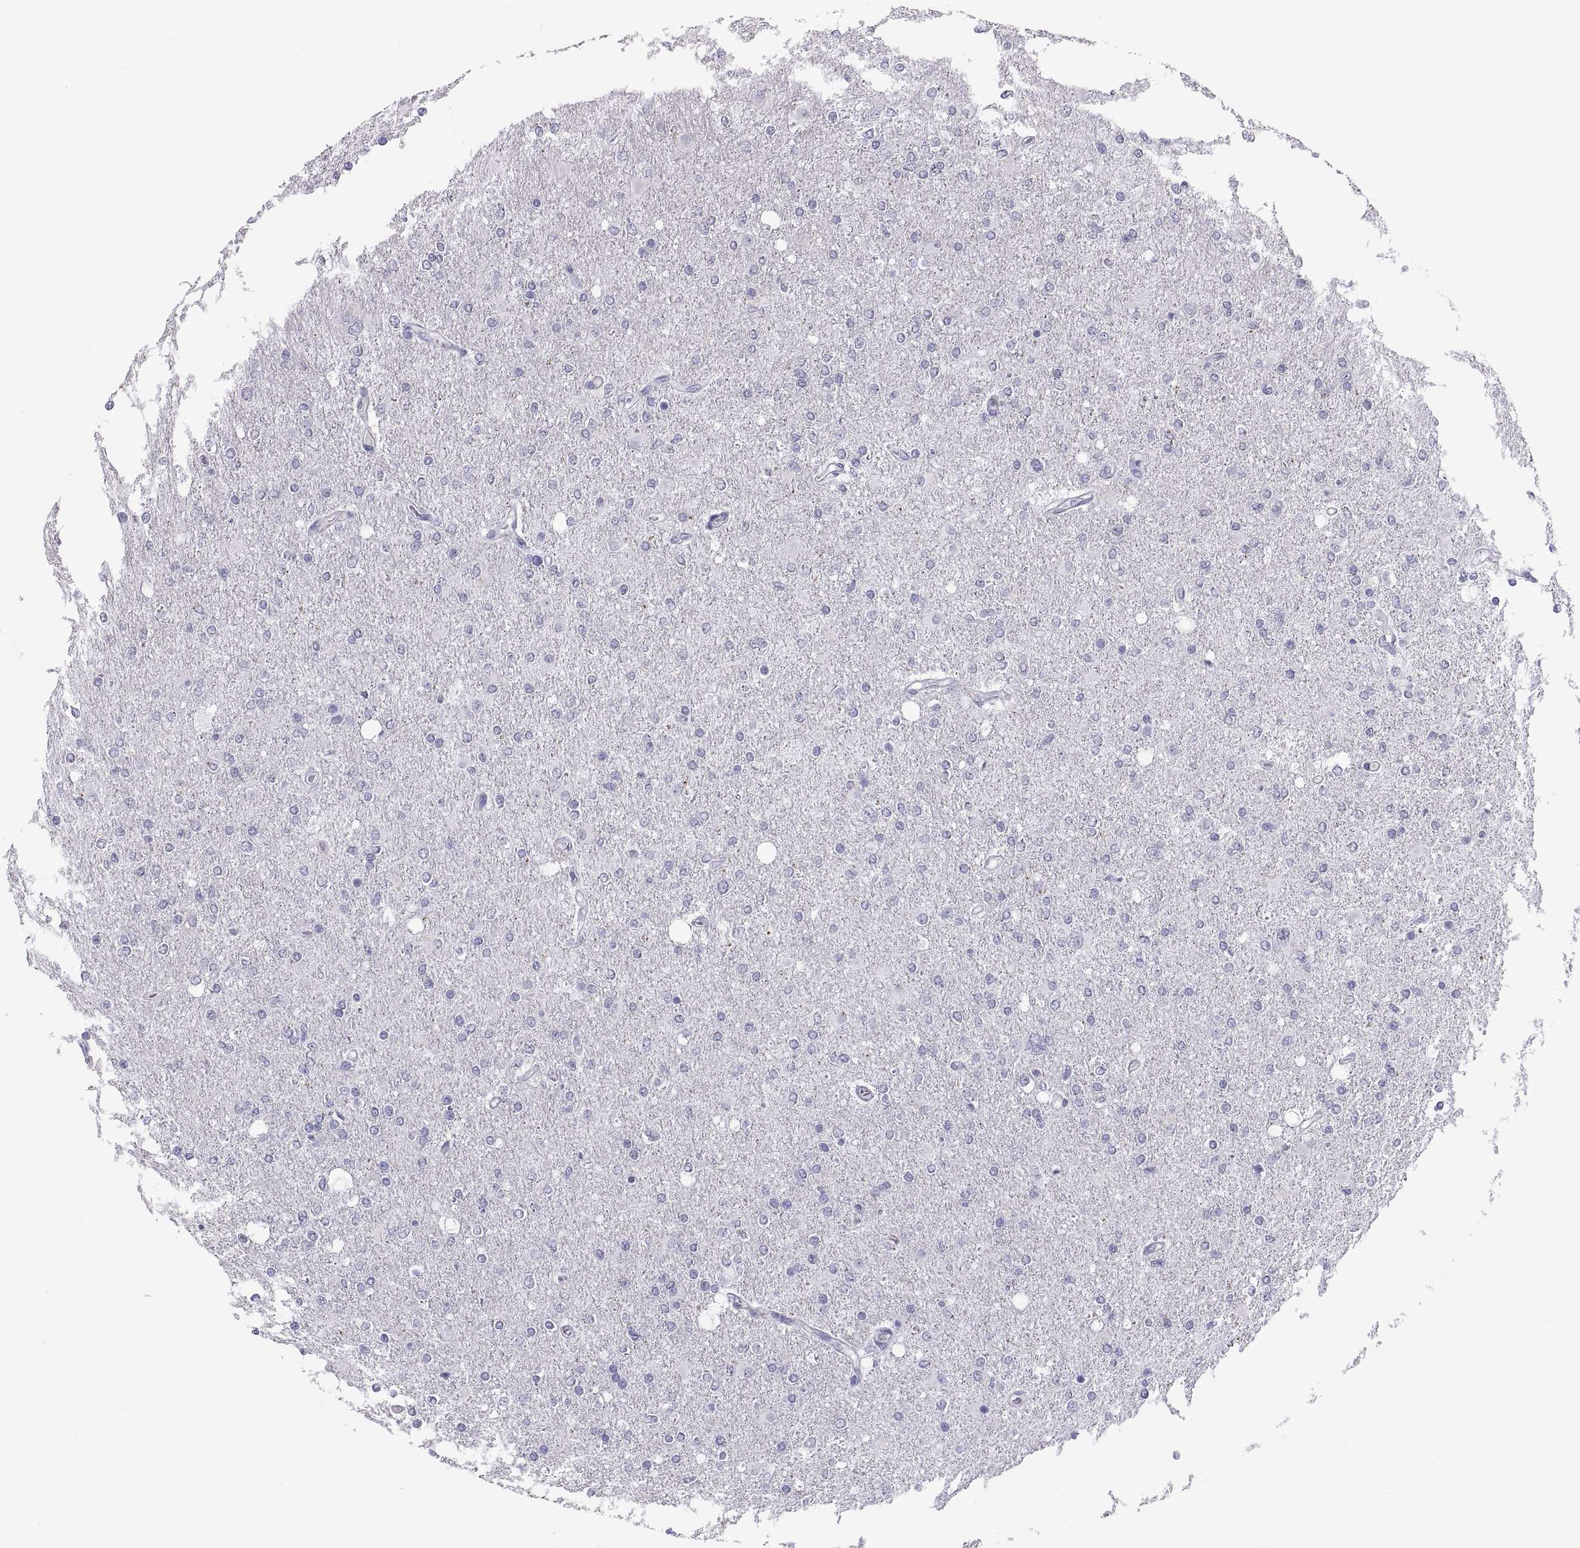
{"staining": {"intensity": "negative", "quantity": "none", "location": "none"}, "tissue": "glioma", "cell_type": "Tumor cells", "image_type": "cancer", "snomed": [{"axis": "morphology", "description": "Glioma, malignant, High grade"}, {"axis": "topography", "description": "Cerebral cortex"}], "caption": "Immunohistochemistry micrograph of human malignant high-grade glioma stained for a protein (brown), which shows no expression in tumor cells.", "gene": "TEX13A", "patient": {"sex": "male", "age": 70}}